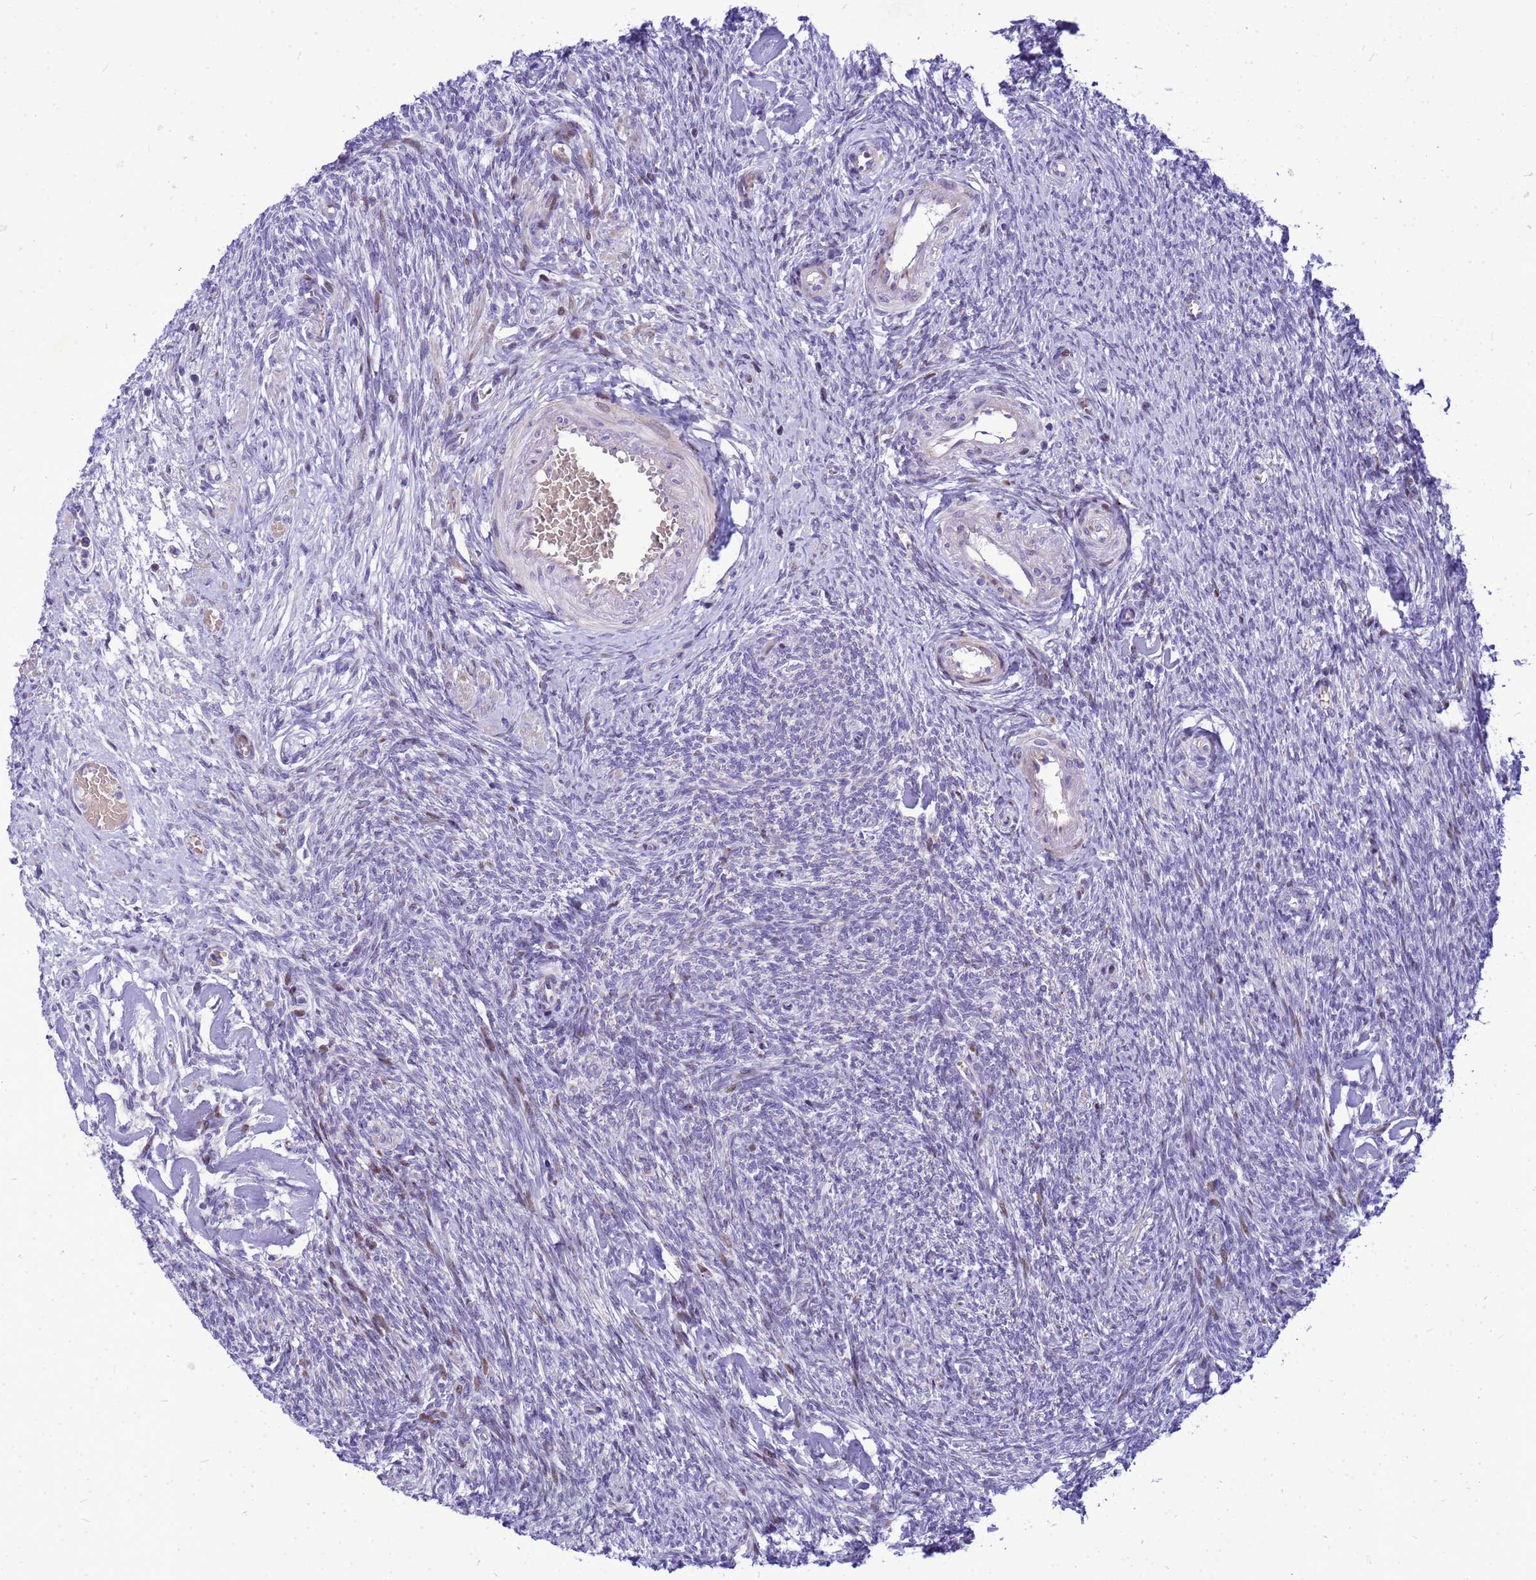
{"staining": {"intensity": "negative", "quantity": "none", "location": "none"}, "tissue": "ovary", "cell_type": "Follicle cells", "image_type": "normal", "snomed": [{"axis": "morphology", "description": "Normal tissue, NOS"}, {"axis": "topography", "description": "Ovary"}], "caption": "Follicle cells show no significant staining in normal ovary.", "gene": "ADAMTS7", "patient": {"sex": "female", "age": 44}}